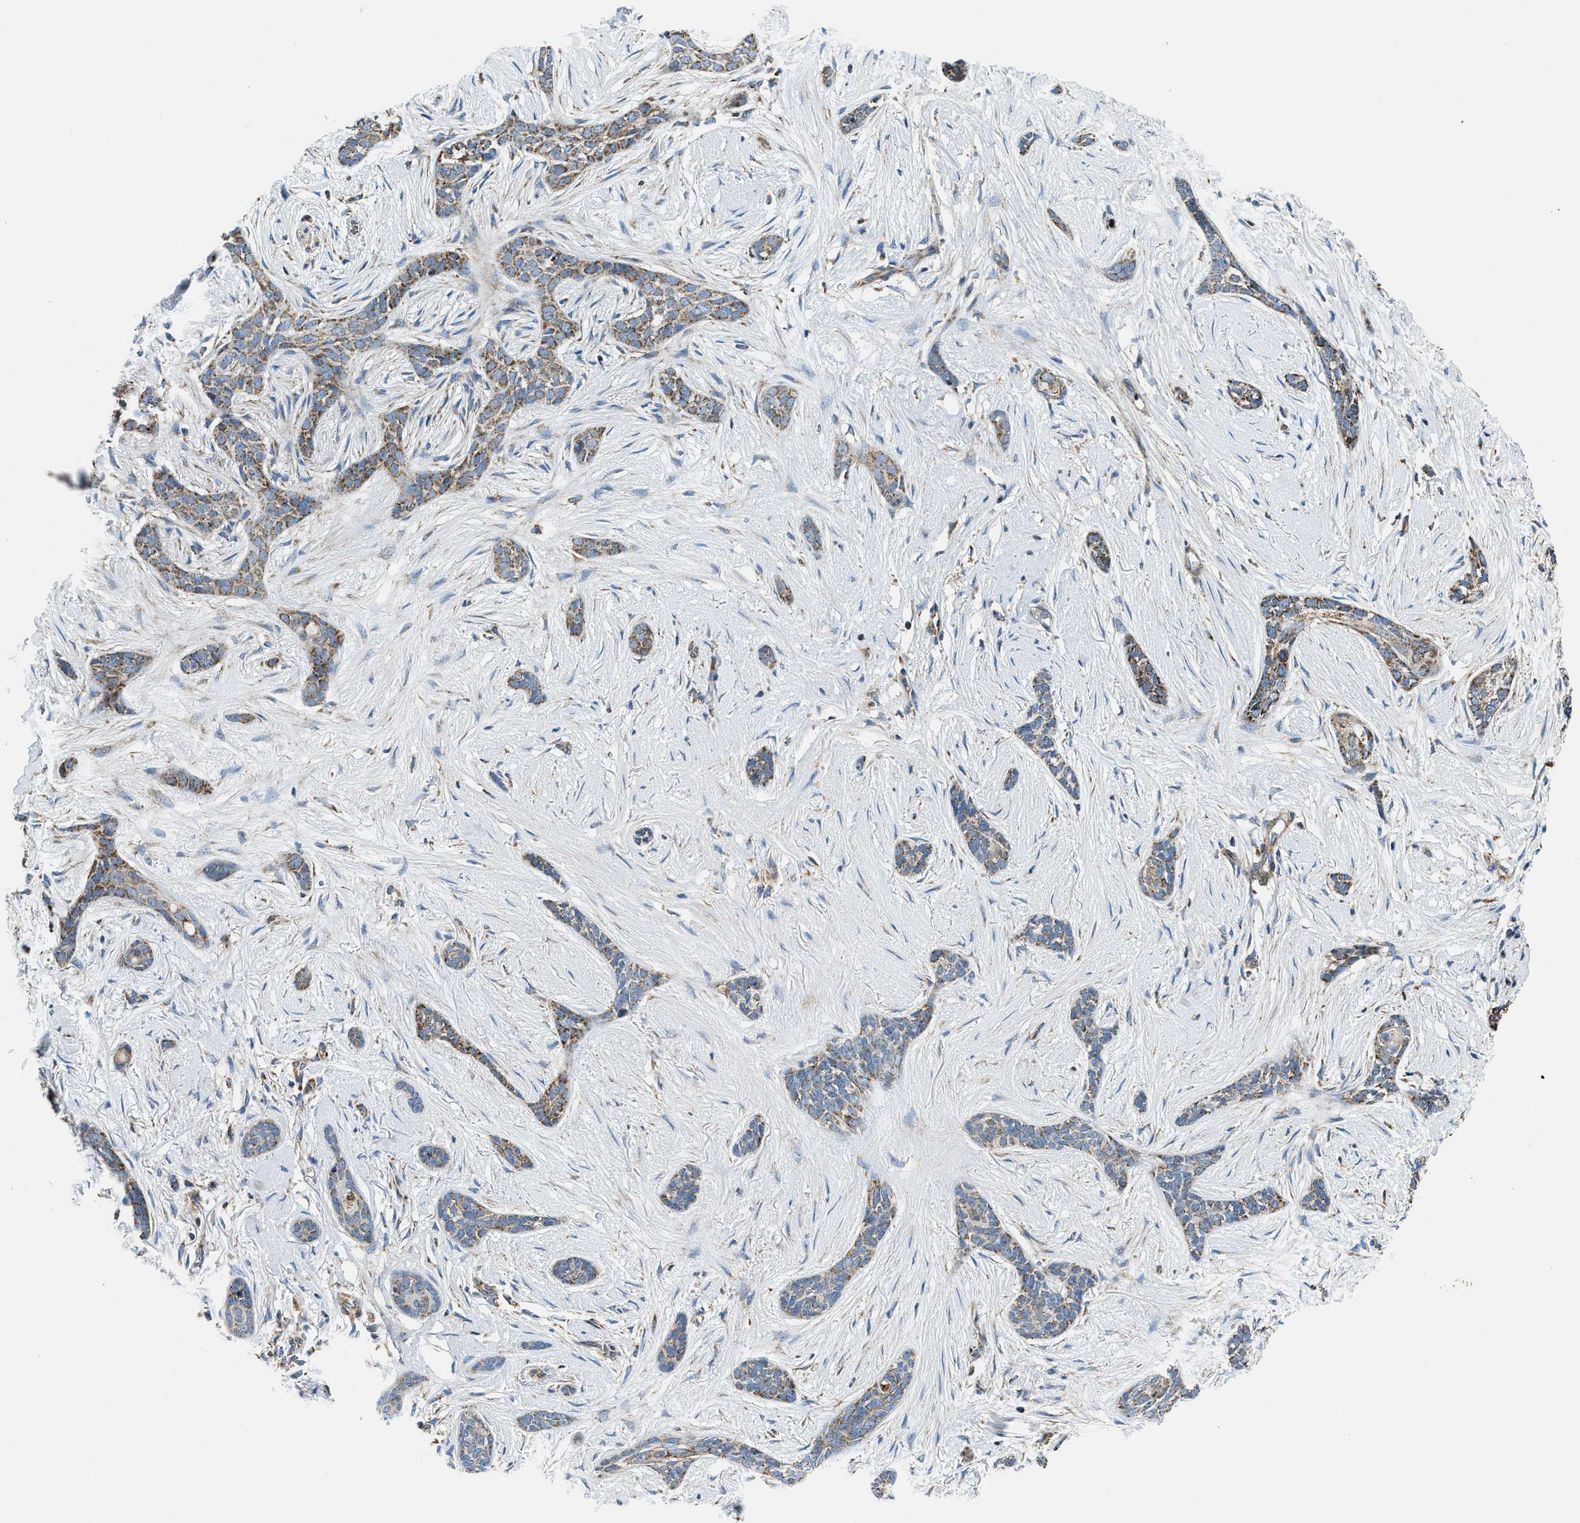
{"staining": {"intensity": "moderate", "quantity": ">75%", "location": "cytoplasmic/membranous"}, "tissue": "skin cancer", "cell_type": "Tumor cells", "image_type": "cancer", "snomed": [{"axis": "morphology", "description": "Basal cell carcinoma"}, {"axis": "morphology", "description": "Adnexal tumor, benign"}, {"axis": "topography", "description": "Skin"}], "caption": "The immunohistochemical stain labels moderate cytoplasmic/membranous positivity in tumor cells of skin cancer tissue. Immunohistochemistry stains the protein in brown and the nuclei are stained blue.", "gene": "STK33", "patient": {"sex": "female", "age": 42}}